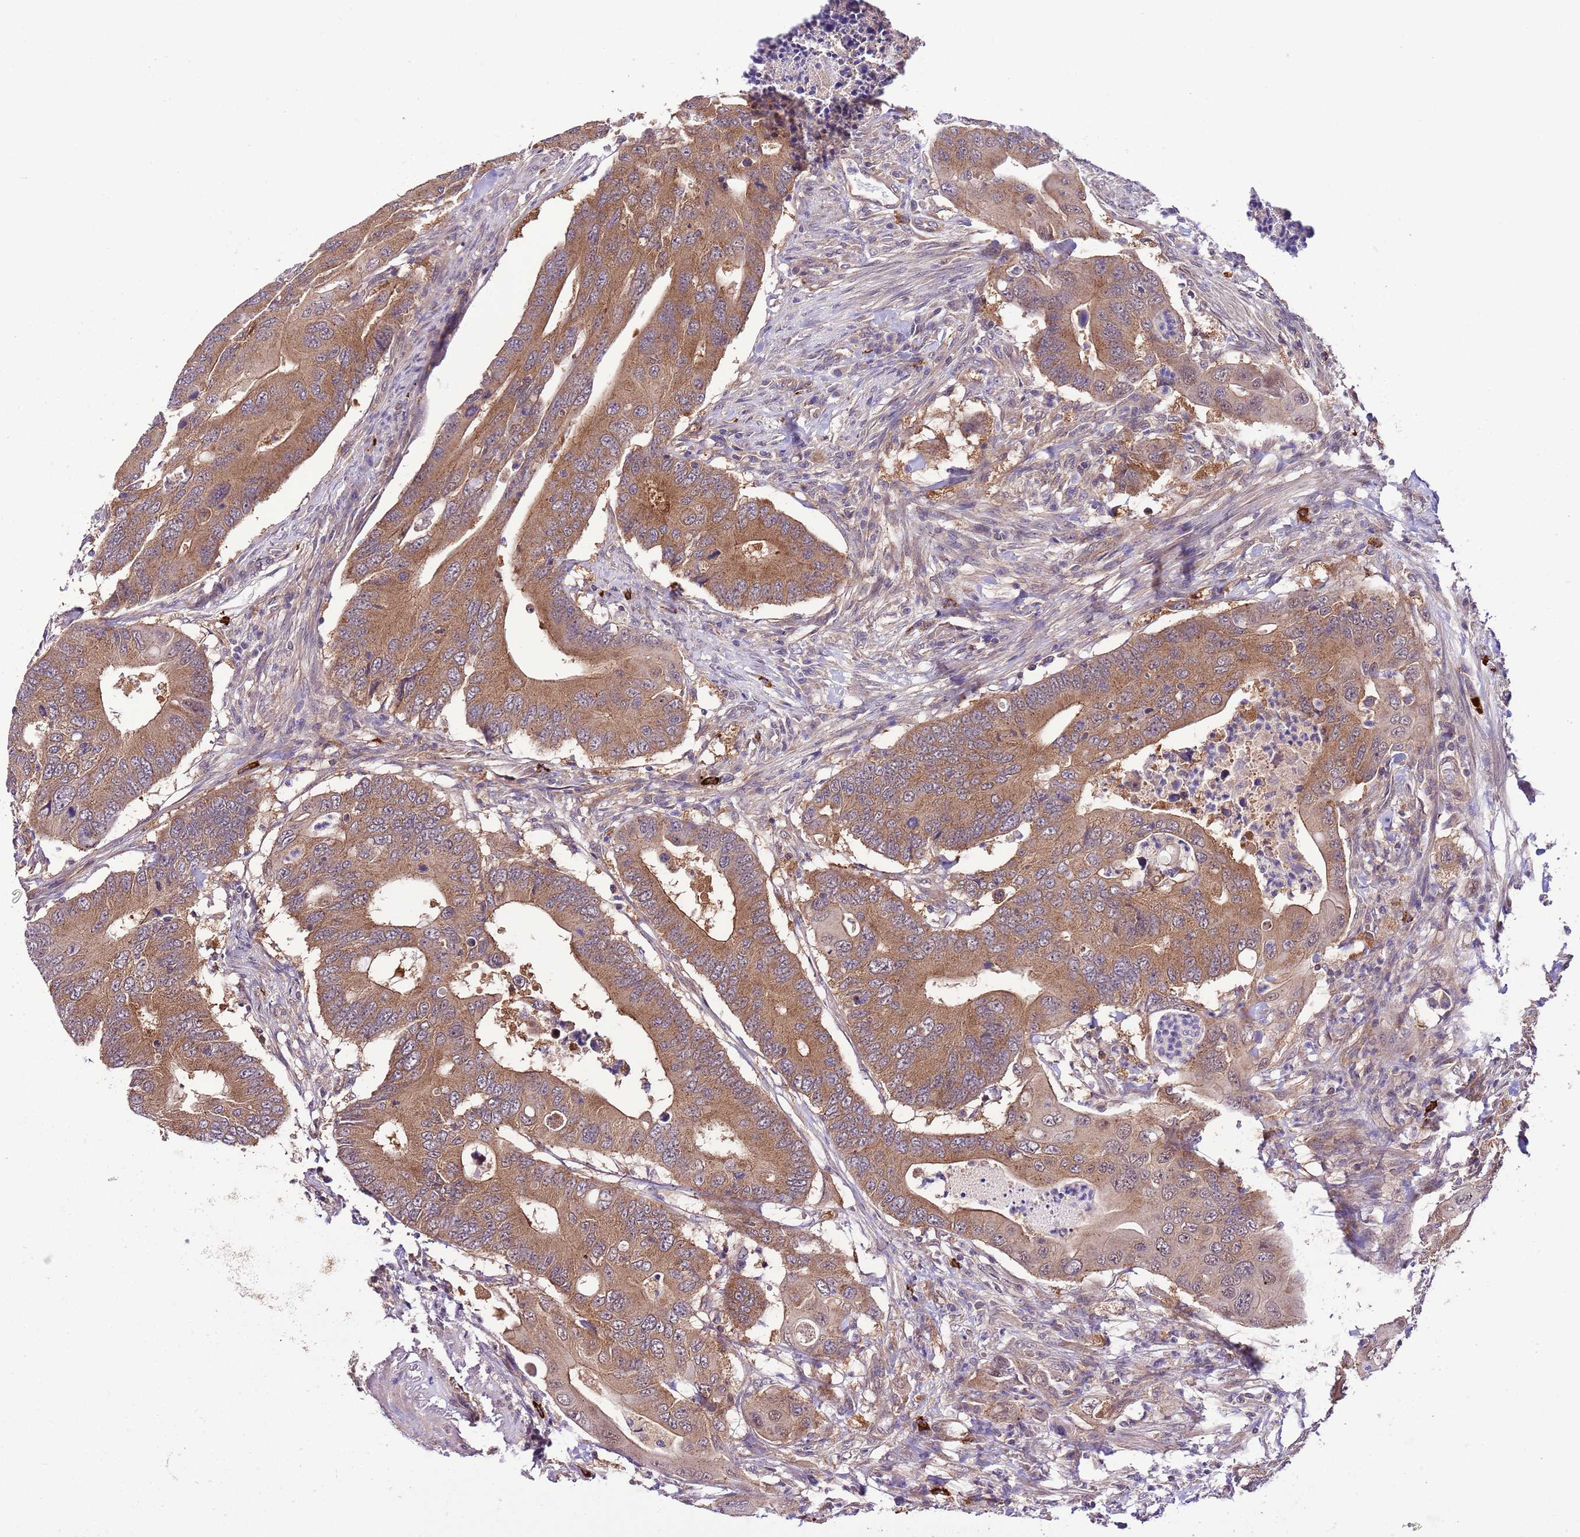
{"staining": {"intensity": "moderate", "quantity": ">75%", "location": "cytoplasmic/membranous"}, "tissue": "colorectal cancer", "cell_type": "Tumor cells", "image_type": "cancer", "snomed": [{"axis": "morphology", "description": "Adenocarcinoma, NOS"}, {"axis": "topography", "description": "Colon"}], "caption": "A histopathology image of human colorectal cancer (adenocarcinoma) stained for a protein reveals moderate cytoplasmic/membranous brown staining in tumor cells.", "gene": "DONSON", "patient": {"sex": "male", "age": 71}}